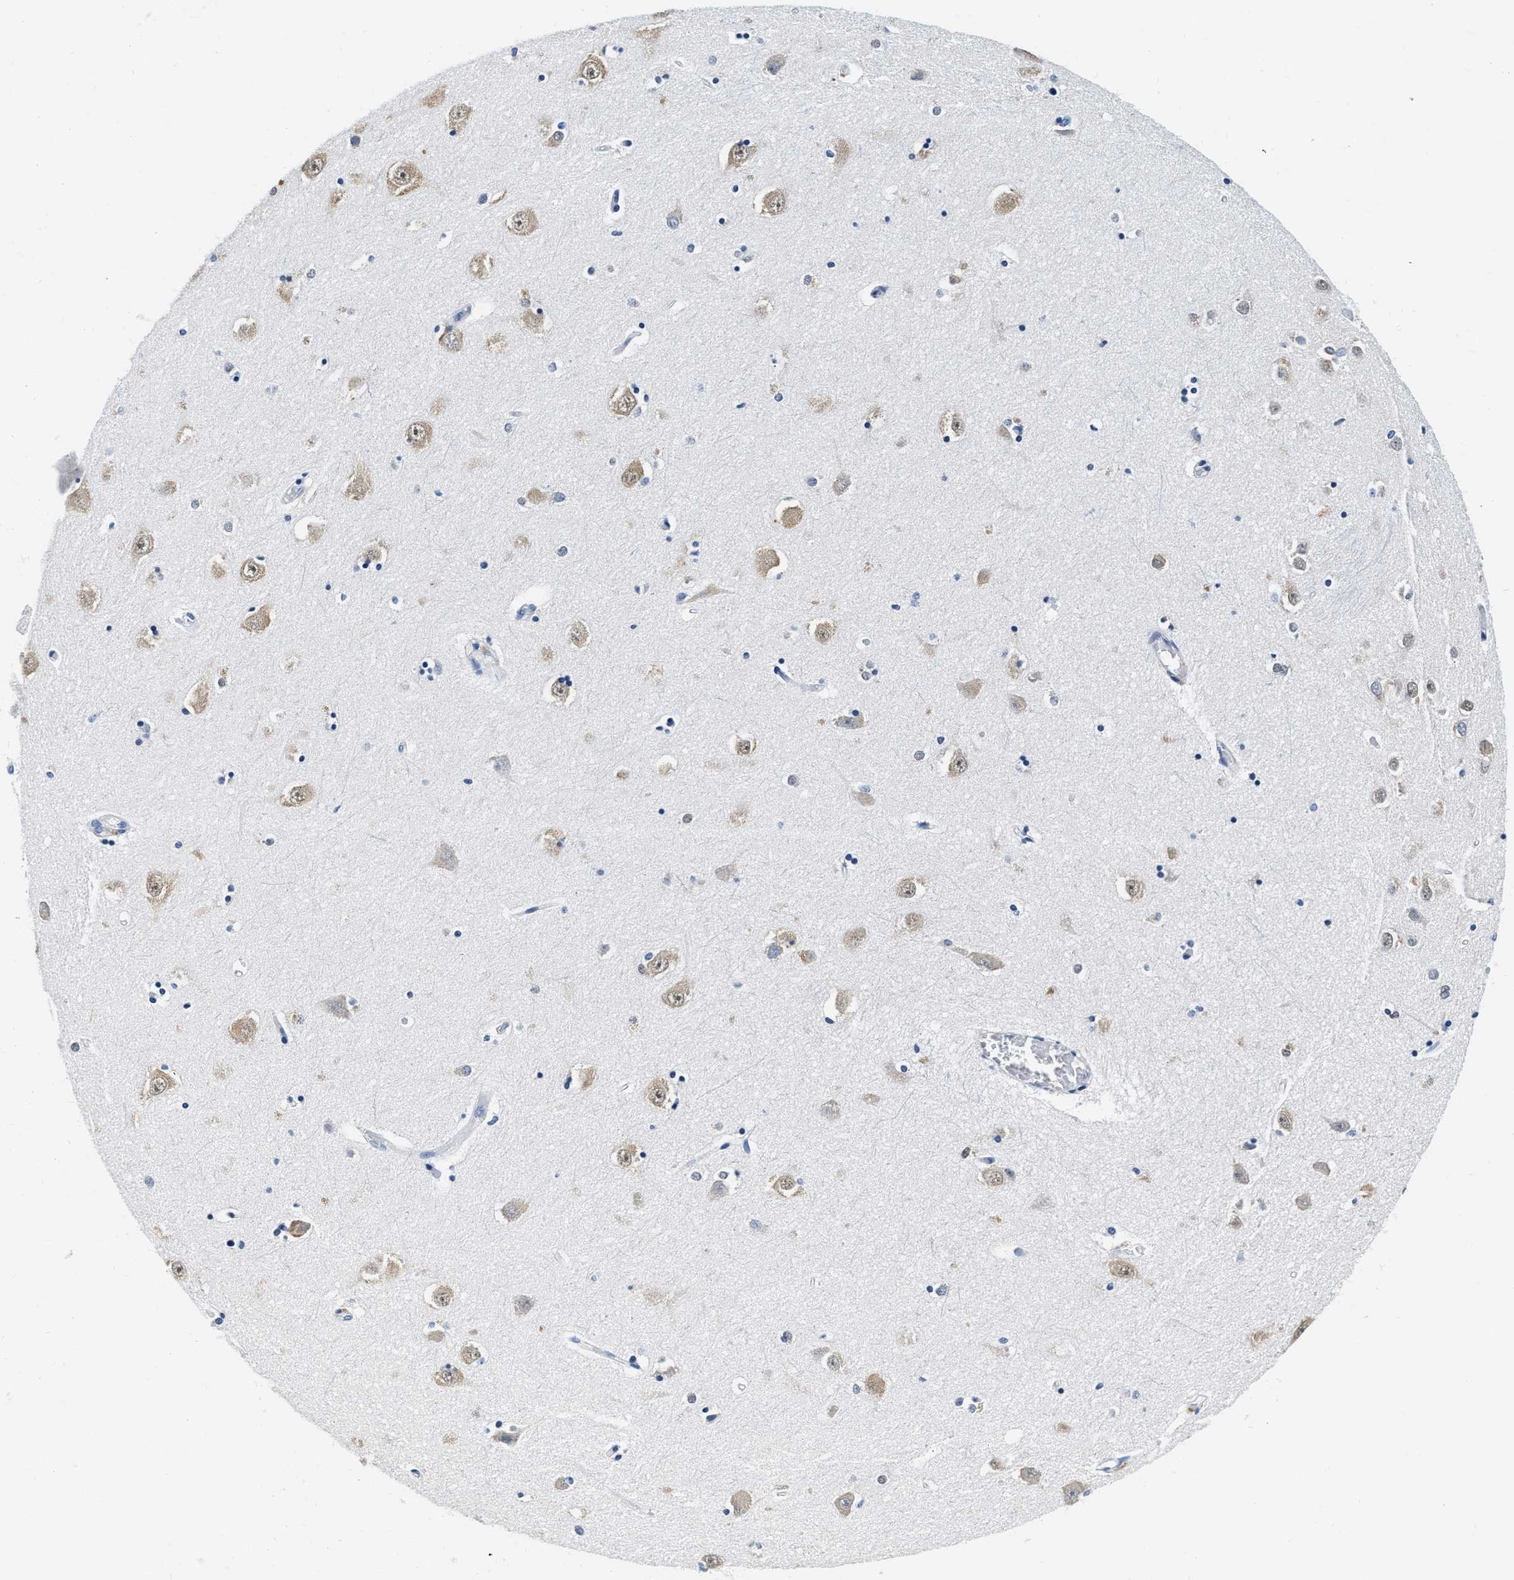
{"staining": {"intensity": "negative", "quantity": "none", "location": "none"}, "tissue": "hippocampus", "cell_type": "Glial cells", "image_type": "normal", "snomed": [{"axis": "morphology", "description": "Normal tissue, NOS"}, {"axis": "topography", "description": "Hippocampus"}], "caption": "High power microscopy image of an IHC micrograph of unremarkable hippocampus, revealing no significant positivity in glial cells.", "gene": "EIF2AK2", "patient": {"sex": "male", "age": 45}}